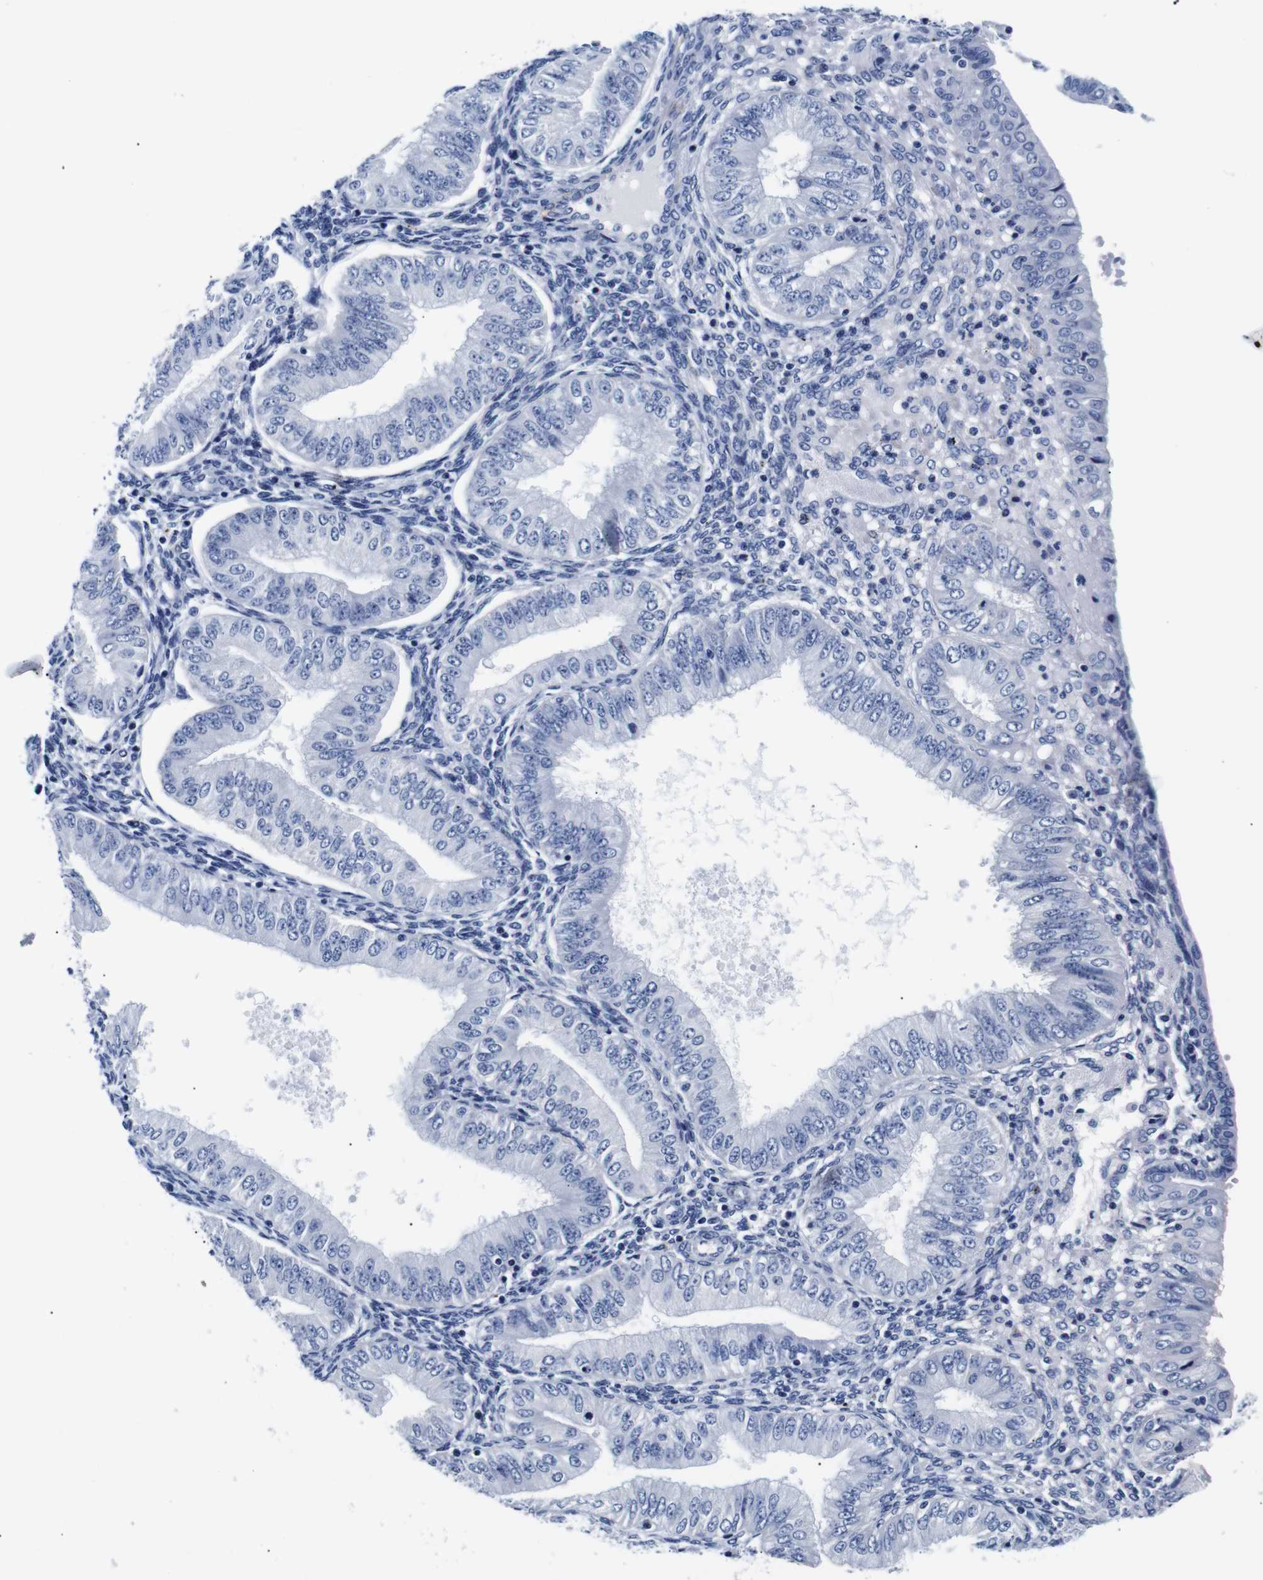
{"staining": {"intensity": "negative", "quantity": "none", "location": "none"}, "tissue": "endometrial cancer", "cell_type": "Tumor cells", "image_type": "cancer", "snomed": [{"axis": "morphology", "description": "Normal tissue, NOS"}, {"axis": "morphology", "description": "Adenocarcinoma, NOS"}, {"axis": "topography", "description": "Endometrium"}], "caption": "This micrograph is of endometrial adenocarcinoma stained with IHC to label a protein in brown with the nuclei are counter-stained blue. There is no expression in tumor cells.", "gene": "GAP43", "patient": {"sex": "female", "age": 53}}